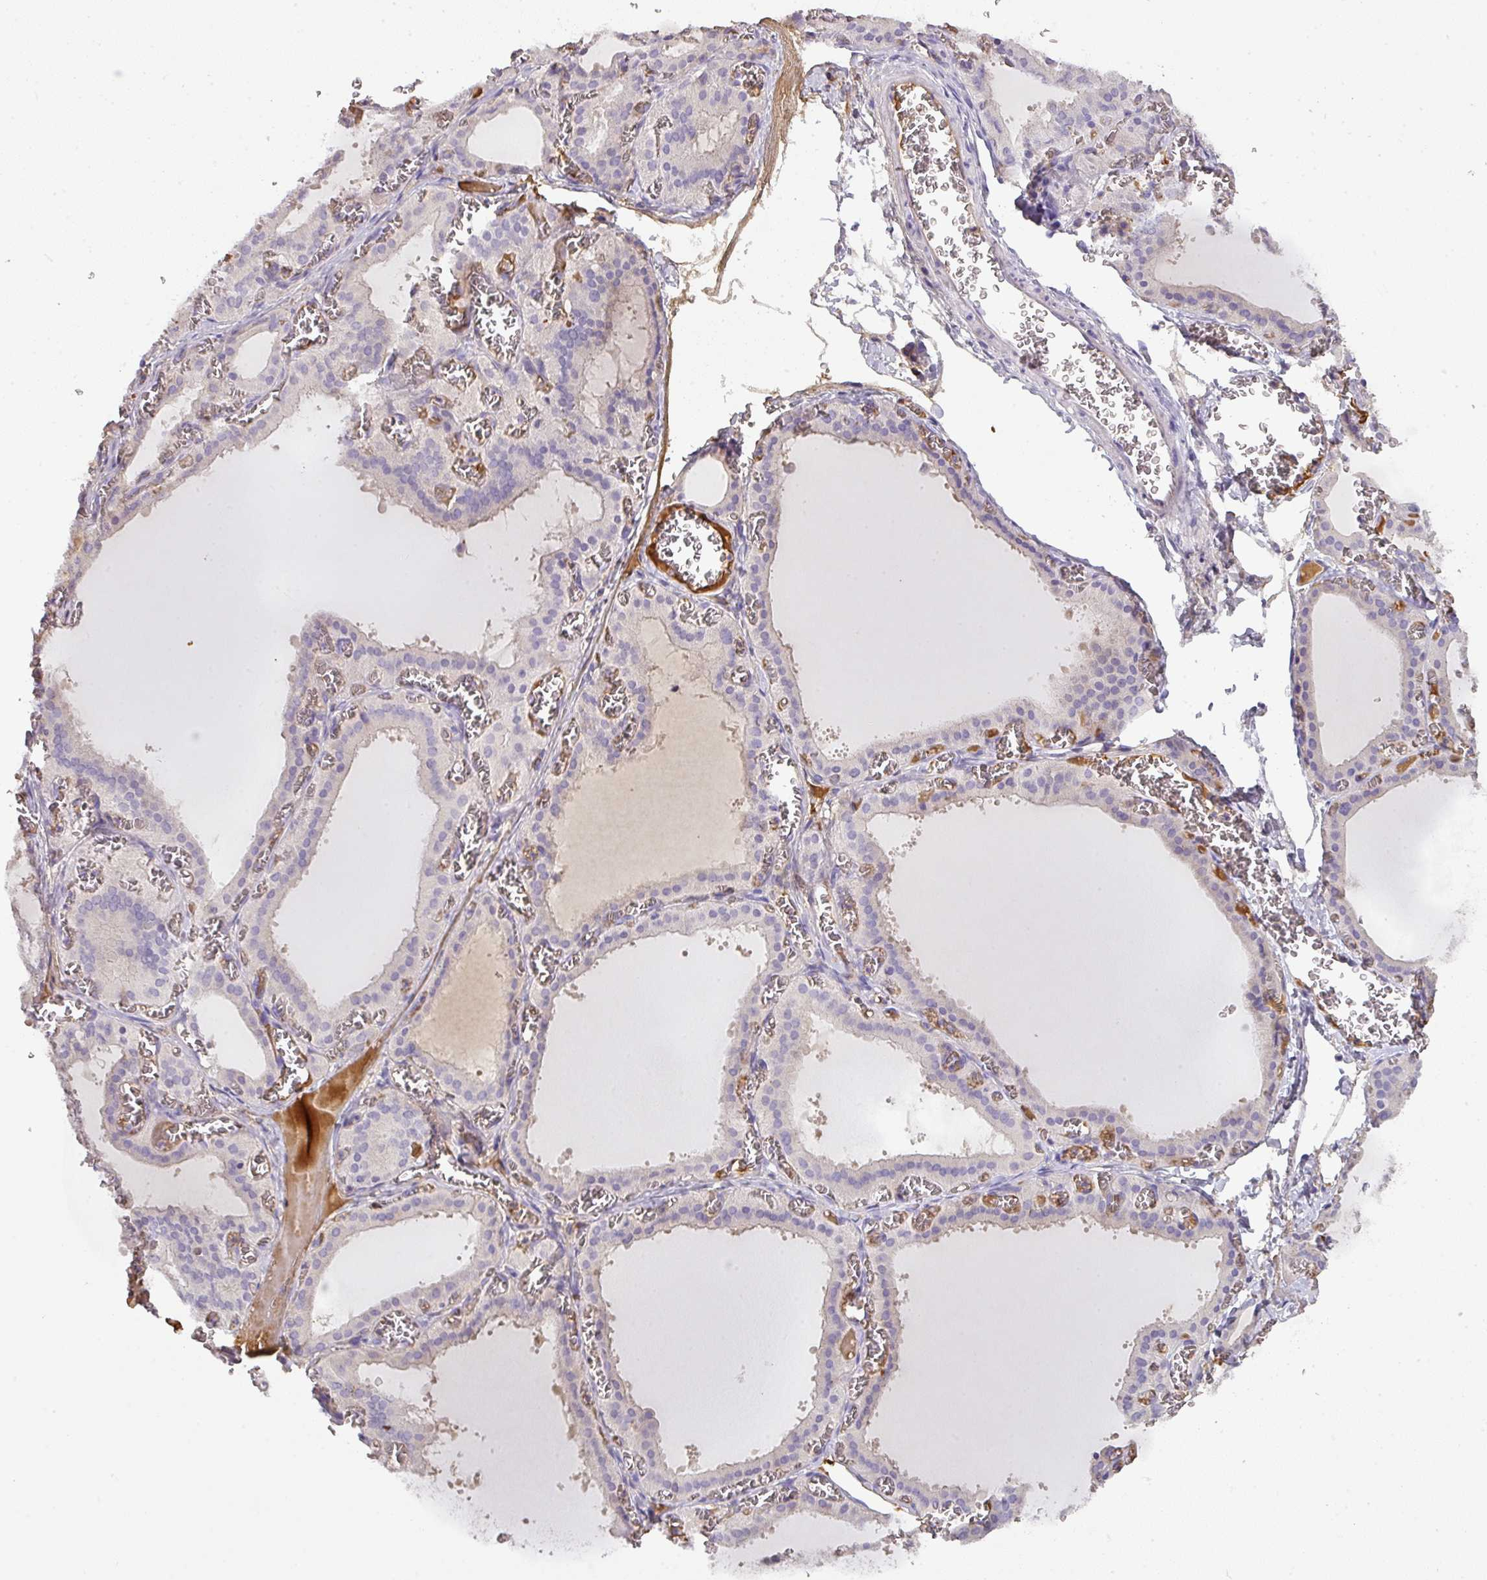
{"staining": {"intensity": "weak", "quantity": "25%-75%", "location": "cytoplasmic/membranous"}, "tissue": "thyroid gland", "cell_type": "Glandular cells", "image_type": "normal", "snomed": [{"axis": "morphology", "description": "Normal tissue, NOS"}, {"axis": "topography", "description": "Thyroid gland"}], "caption": "An image of human thyroid gland stained for a protein shows weak cytoplasmic/membranous brown staining in glandular cells. The staining was performed using DAB (3,3'-diaminobenzidine), with brown indicating positive protein expression. Nuclei are stained blue with hematoxylin.", "gene": "CCZ1B", "patient": {"sex": "female", "age": 30}}